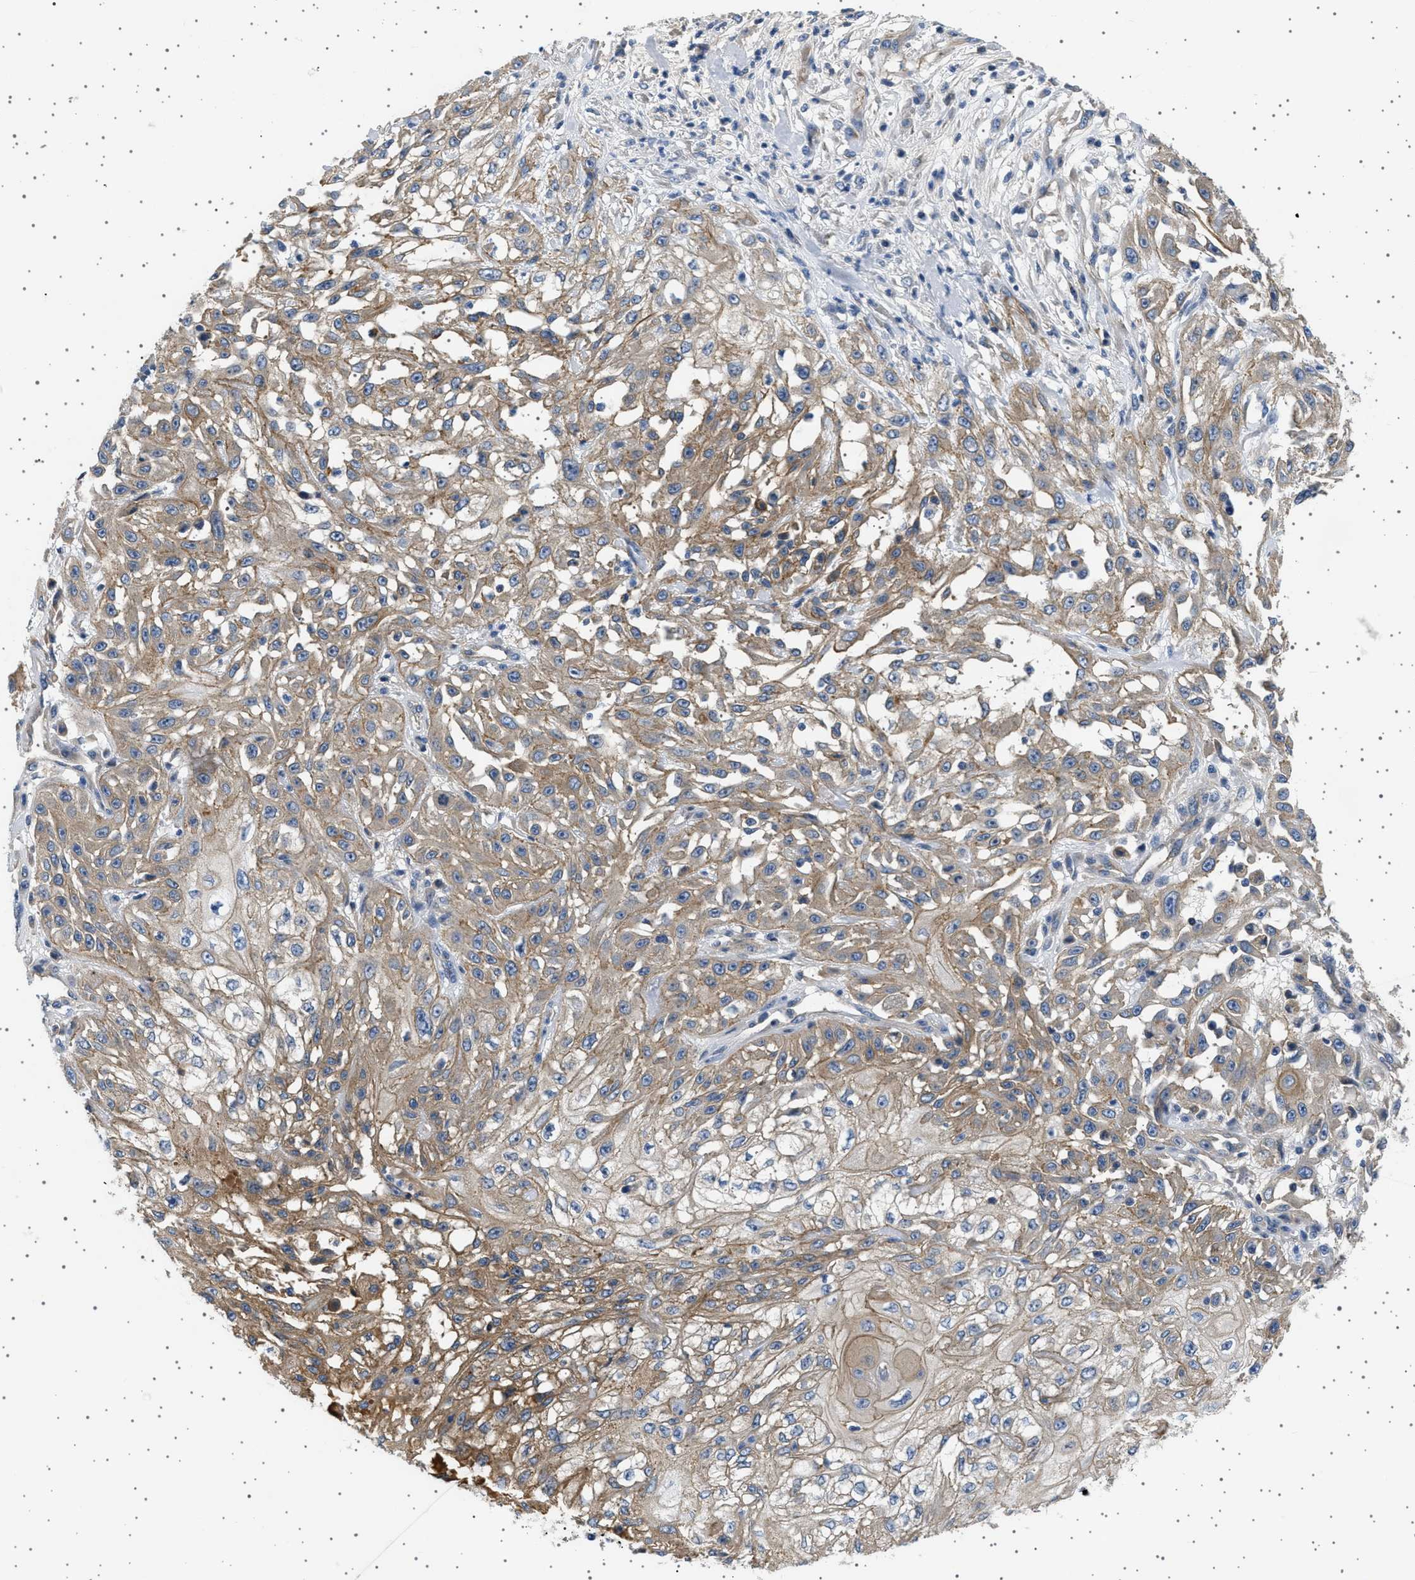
{"staining": {"intensity": "moderate", "quantity": ">75%", "location": "cytoplasmic/membranous"}, "tissue": "skin cancer", "cell_type": "Tumor cells", "image_type": "cancer", "snomed": [{"axis": "morphology", "description": "Squamous cell carcinoma, NOS"}, {"axis": "morphology", "description": "Squamous cell carcinoma, metastatic, NOS"}, {"axis": "topography", "description": "Skin"}, {"axis": "topography", "description": "Lymph node"}], "caption": "Immunohistochemical staining of skin cancer (metastatic squamous cell carcinoma) displays medium levels of moderate cytoplasmic/membranous expression in about >75% of tumor cells. (IHC, brightfield microscopy, high magnification).", "gene": "PLPP6", "patient": {"sex": "male", "age": 75}}